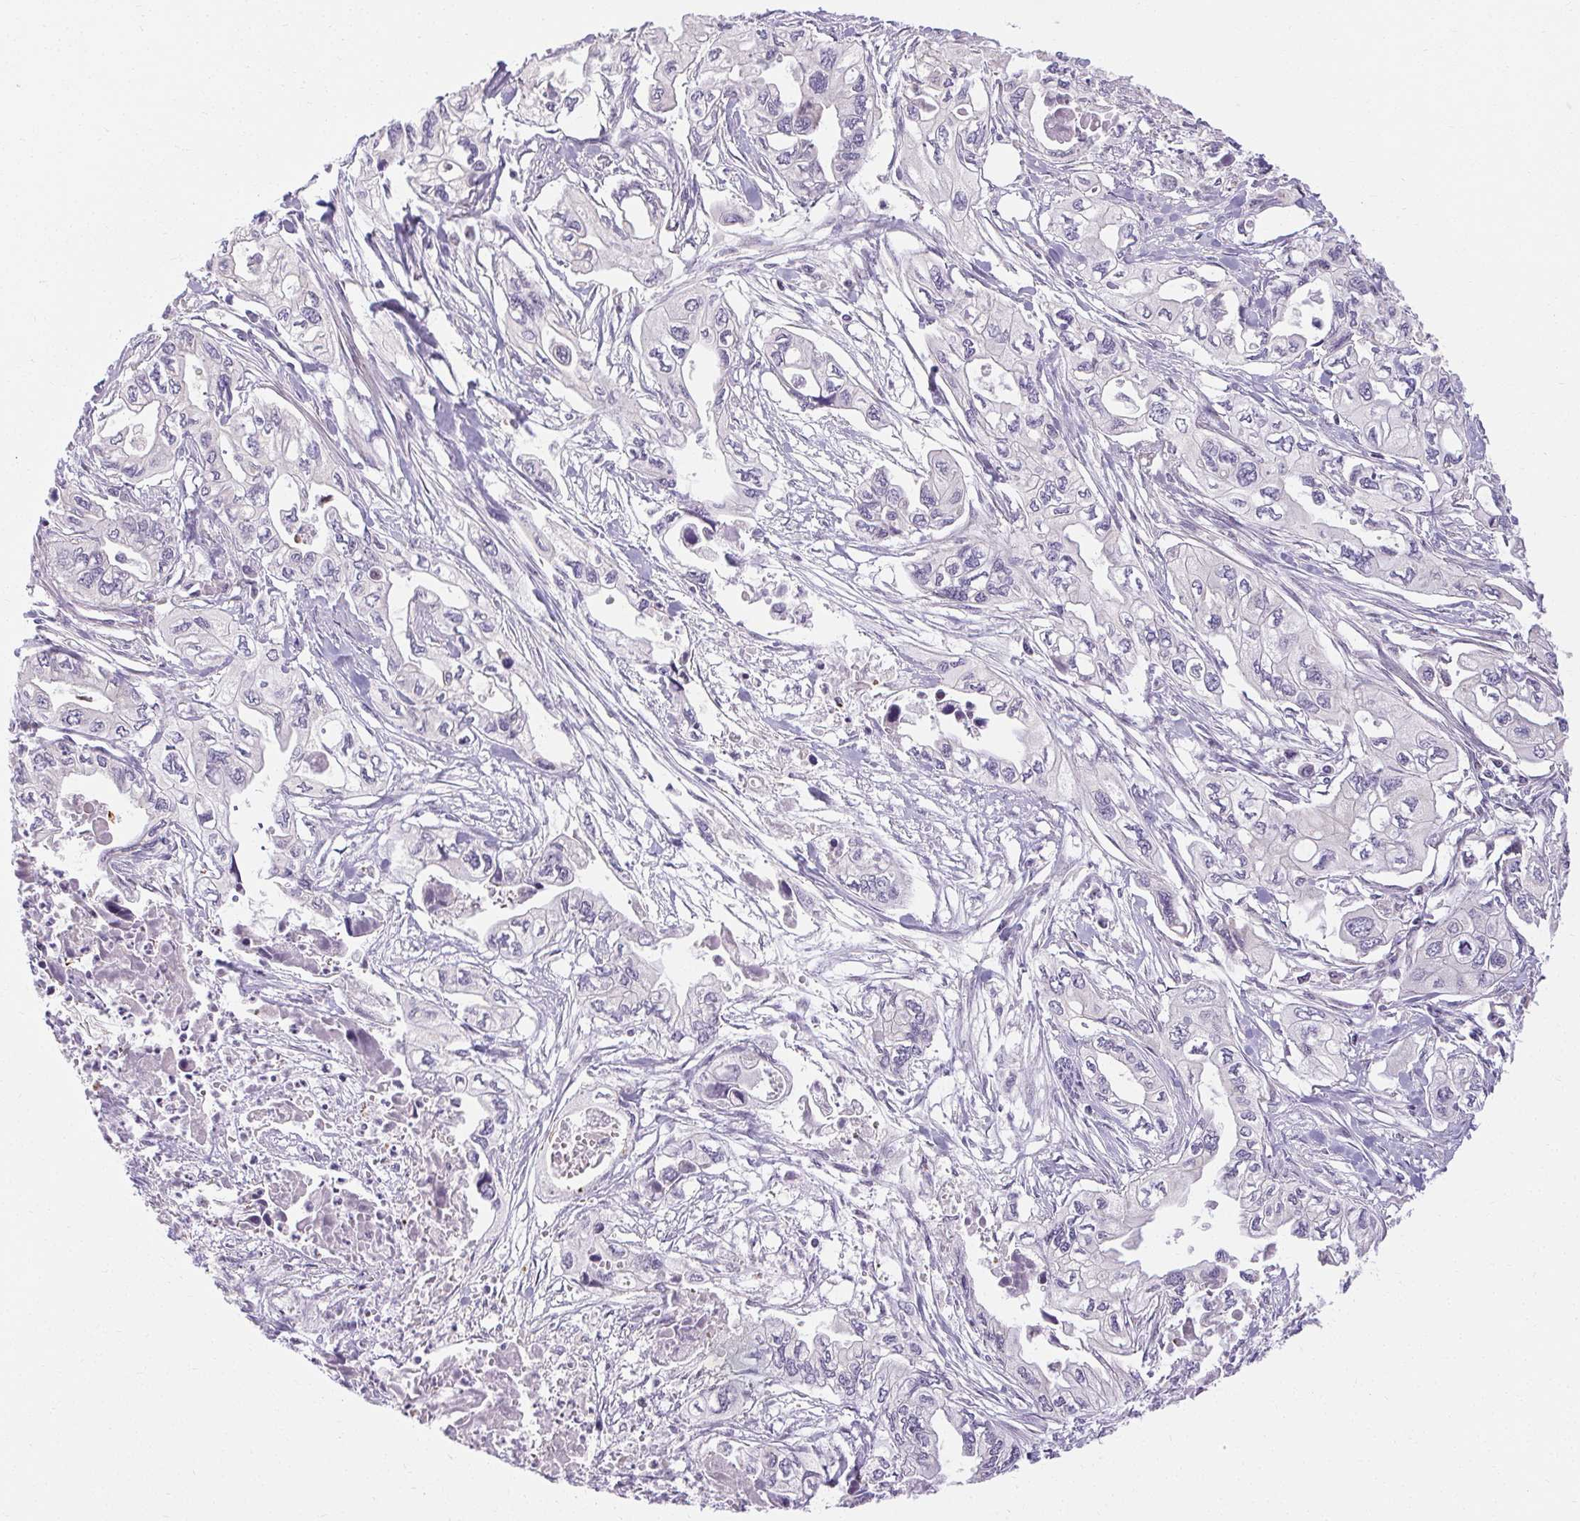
{"staining": {"intensity": "negative", "quantity": "none", "location": "none"}, "tissue": "pancreatic cancer", "cell_type": "Tumor cells", "image_type": "cancer", "snomed": [{"axis": "morphology", "description": "Adenocarcinoma, NOS"}, {"axis": "topography", "description": "Pancreas"}], "caption": "Immunohistochemistry (IHC) micrograph of neoplastic tissue: human adenocarcinoma (pancreatic) stained with DAB (3,3'-diaminobenzidine) reveals no significant protein expression in tumor cells. The staining was performed using DAB to visualize the protein expression in brown, while the nuclei were stained in blue with hematoxylin (Magnification: 20x).", "gene": "TMEM52B", "patient": {"sex": "male", "age": 68}}